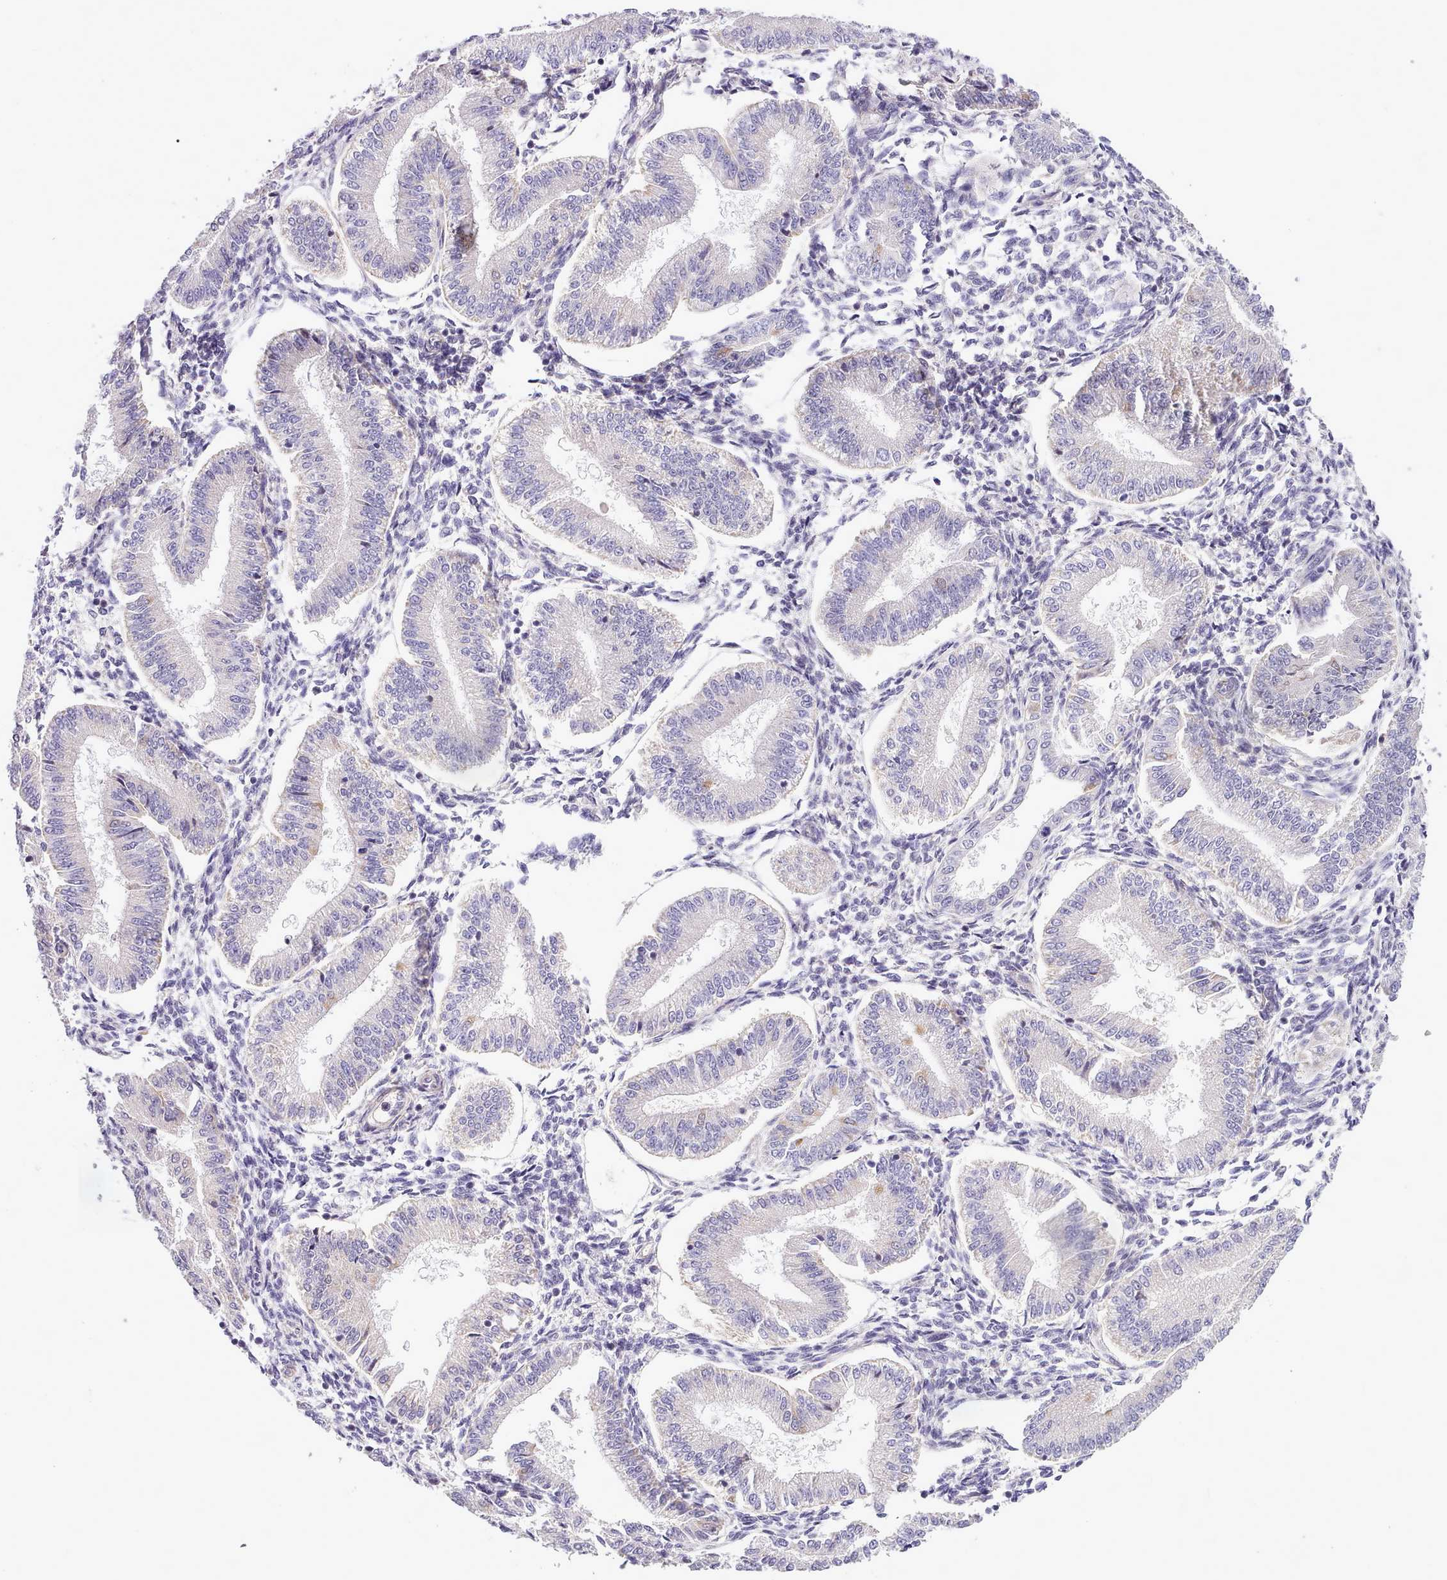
{"staining": {"intensity": "moderate", "quantity": "25%-75%", "location": "nuclear"}, "tissue": "endometrium", "cell_type": "Cells in endometrial stroma", "image_type": "normal", "snomed": [{"axis": "morphology", "description": "Normal tissue, NOS"}, {"axis": "topography", "description": "Endometrium"}], "caption": "Brown immunohistochemical staining in benign endometrium reveals moderate nuclear positivity in about 25%-75% of cells in endometrial stroma. (Stains: DAB in brown, nuclei in blue, Microscopy: brightfield microscopy at high magnification).", "gene": "HOXB7", "patient": {"sex": "female", "age": 39}}